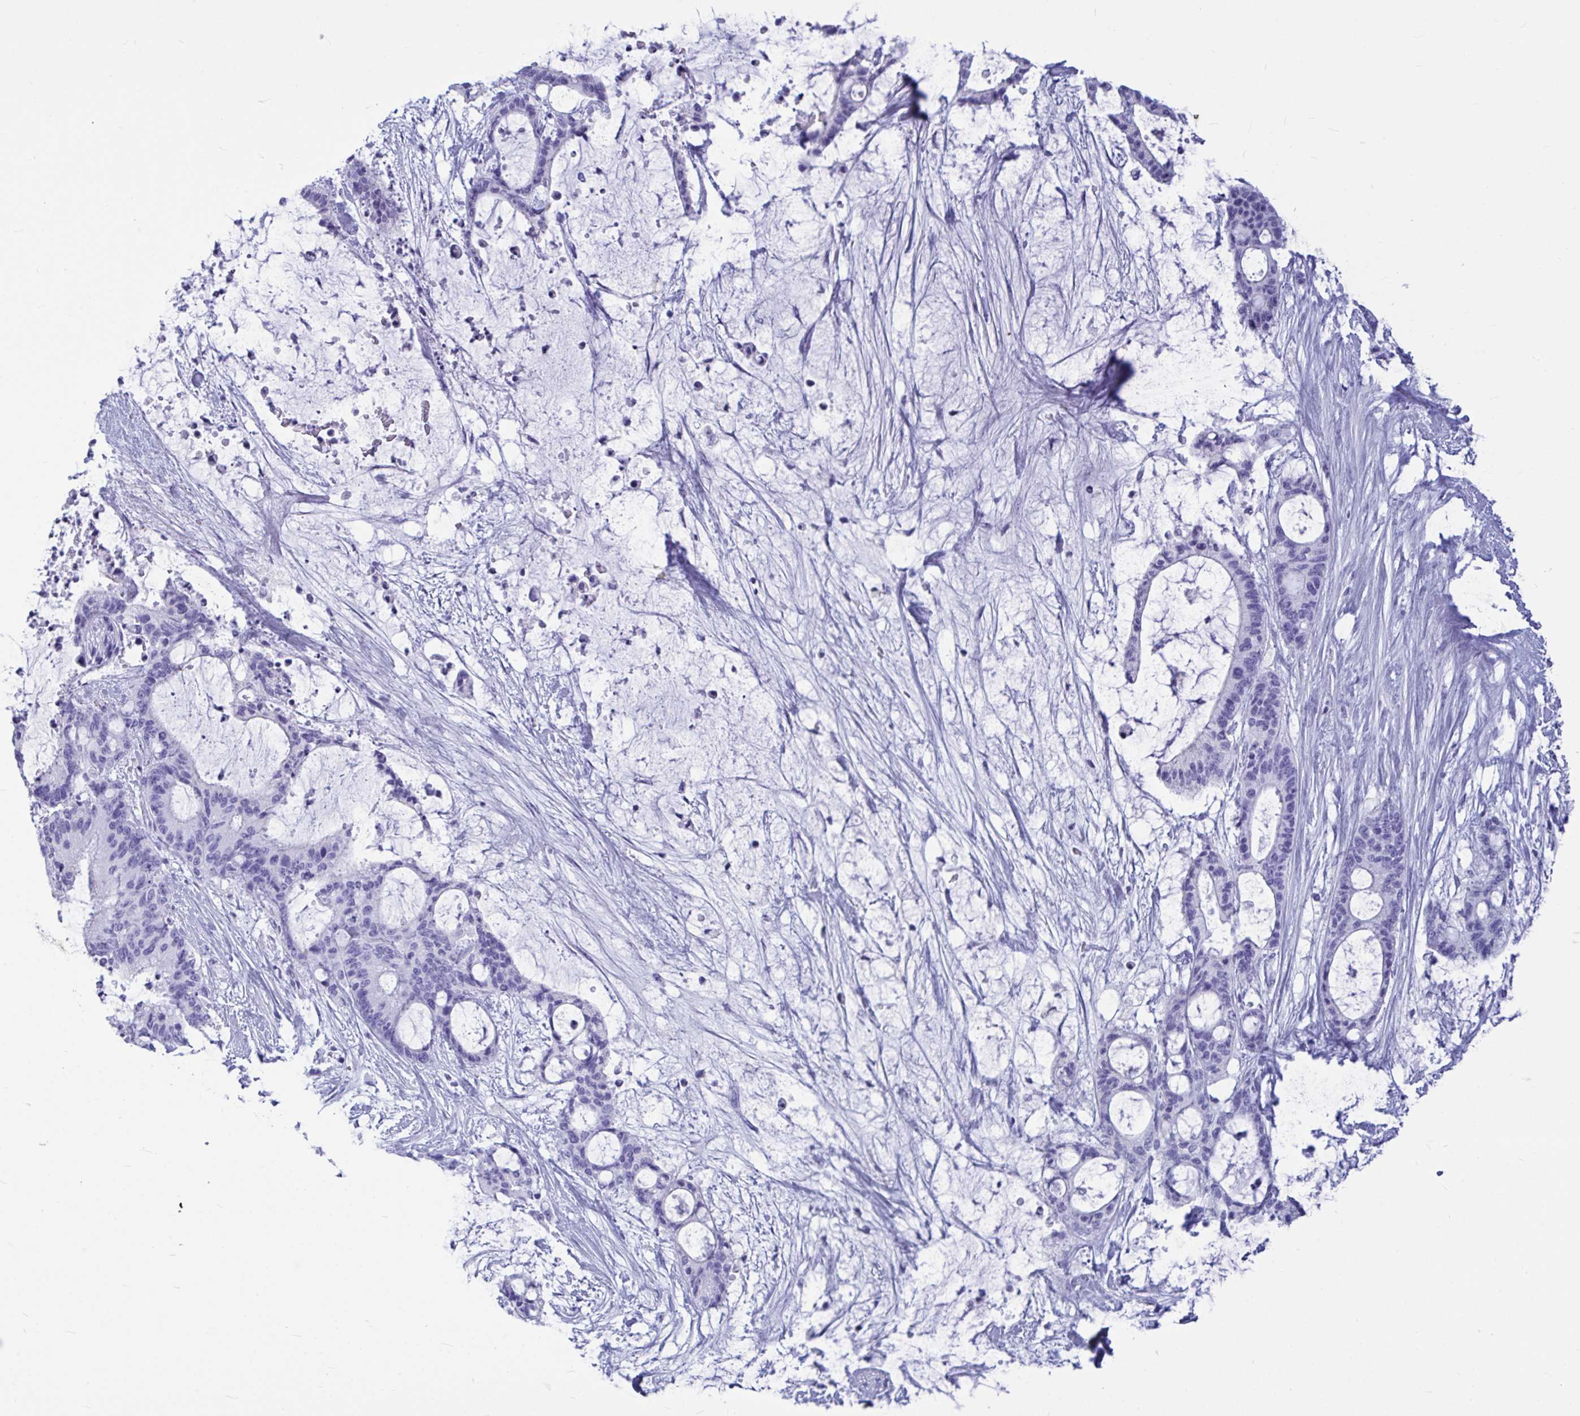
{"staining": {"intensity": "negative", "quantity": "none", "location": "none"}, "tissue": "liver cancer", "cell_type": "Tumor cells", "image_type": "cancer", "snomed": [{"axis": "morphology", "description": "Normal tissue, NOS"}, {"axis": "morphology", "description": "Cholangiocarcinoma"}, {"axis": "topography", "description": "Liver"}, {"axis": "topography", "description": "Peripheral nerve tissue"}], "caption": "IHC micrograph of human cholangiocarcinoma (liver) stained for a protein (brown), which demonstrates no staining in tumor cells.", "gene": "OR5J2", "patient": {"sex": "female", "age": 73}}